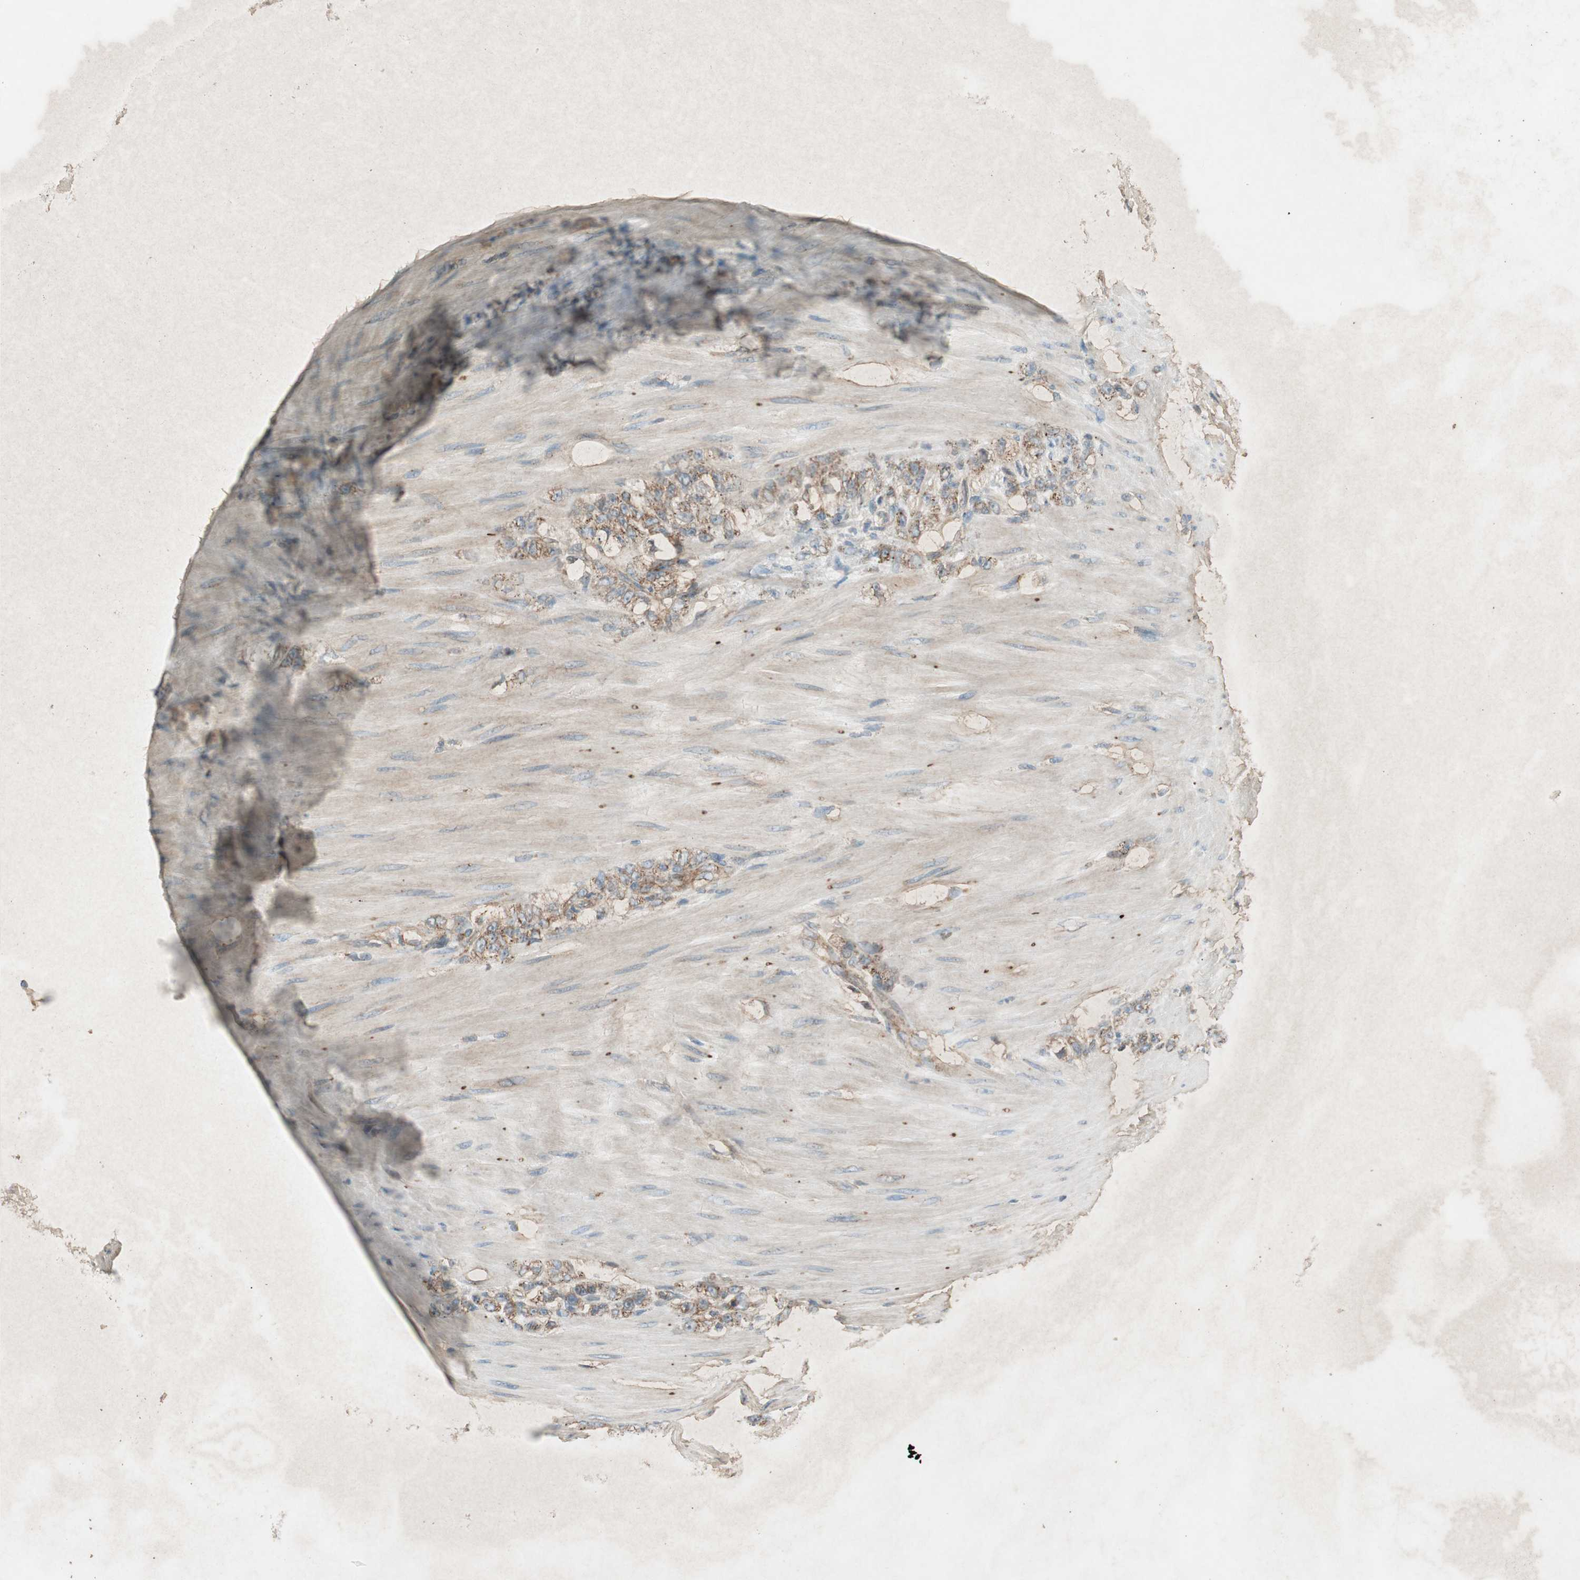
{"staining": {"intensity": "moderate", "quantity": ">75%", "location": "cytoplasmic/membranous"}, "tissue": "stomach cancer", "cell_type": "Tumor cells", "image_type": "cancer", "snomed": [{"axis": "morphology", "description": "Adenocarcinoma, NOS"}, {"axis": "topography", "description": "Stomach"}], "caption": "The micrograph displays a brown stain indicating the presence of a protein in the cytoplasmic/membranous of tumor cells in stomach adenocarcinoma.", "gene": "CHADL", "patient": {"sex": "male", "age": 82}}